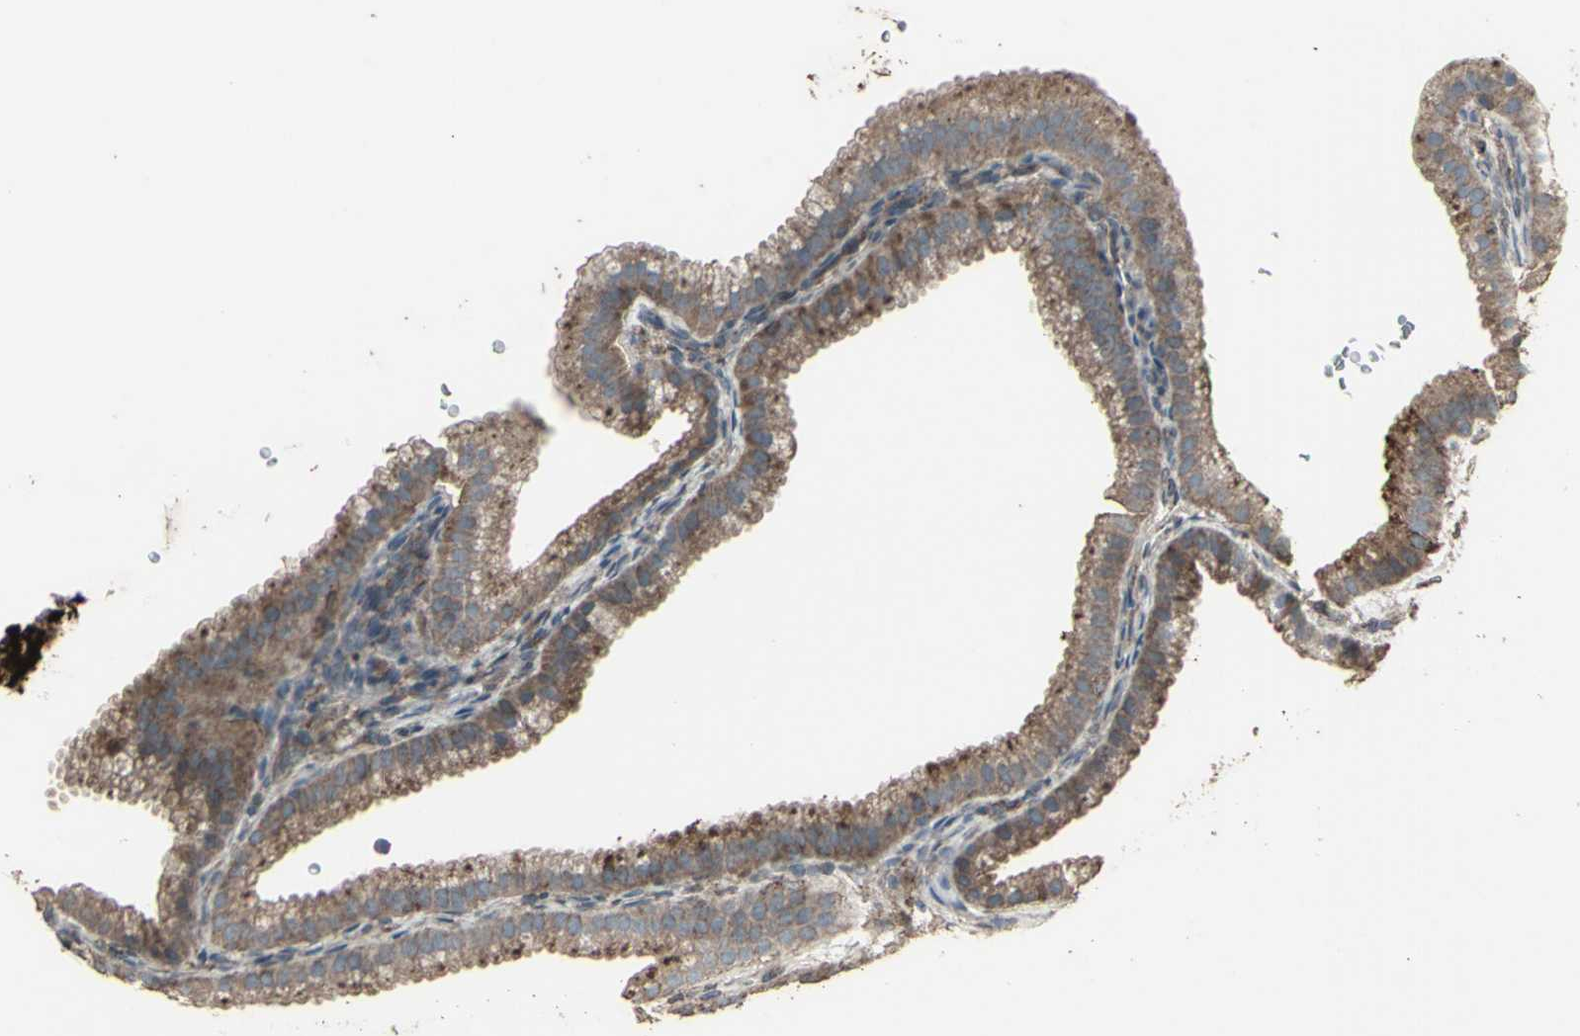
{"staining": {"intensity": "moderate", "quantity": ">75%", "location": "cytoplasmic/membranous"}, "tissue": "gallbladder", "cell_type": "Glandular cells", "image_type": "normal", "snomed": [{"axis": "morphology", "description": "Normal tissue, NOS"}, {"axis": "topography", "description": "Gallbladder"}], "caption": "Brown immunohistochemical staining in normal gallbladder demonstrates moderate cytoplasmic/membranous expression in approximately >75% of glandular cells. (DAB = brown stain, brightfield microscopy at high magnification).", "gene": "SMO", "patient": {"sex": "female", "age": 64}}